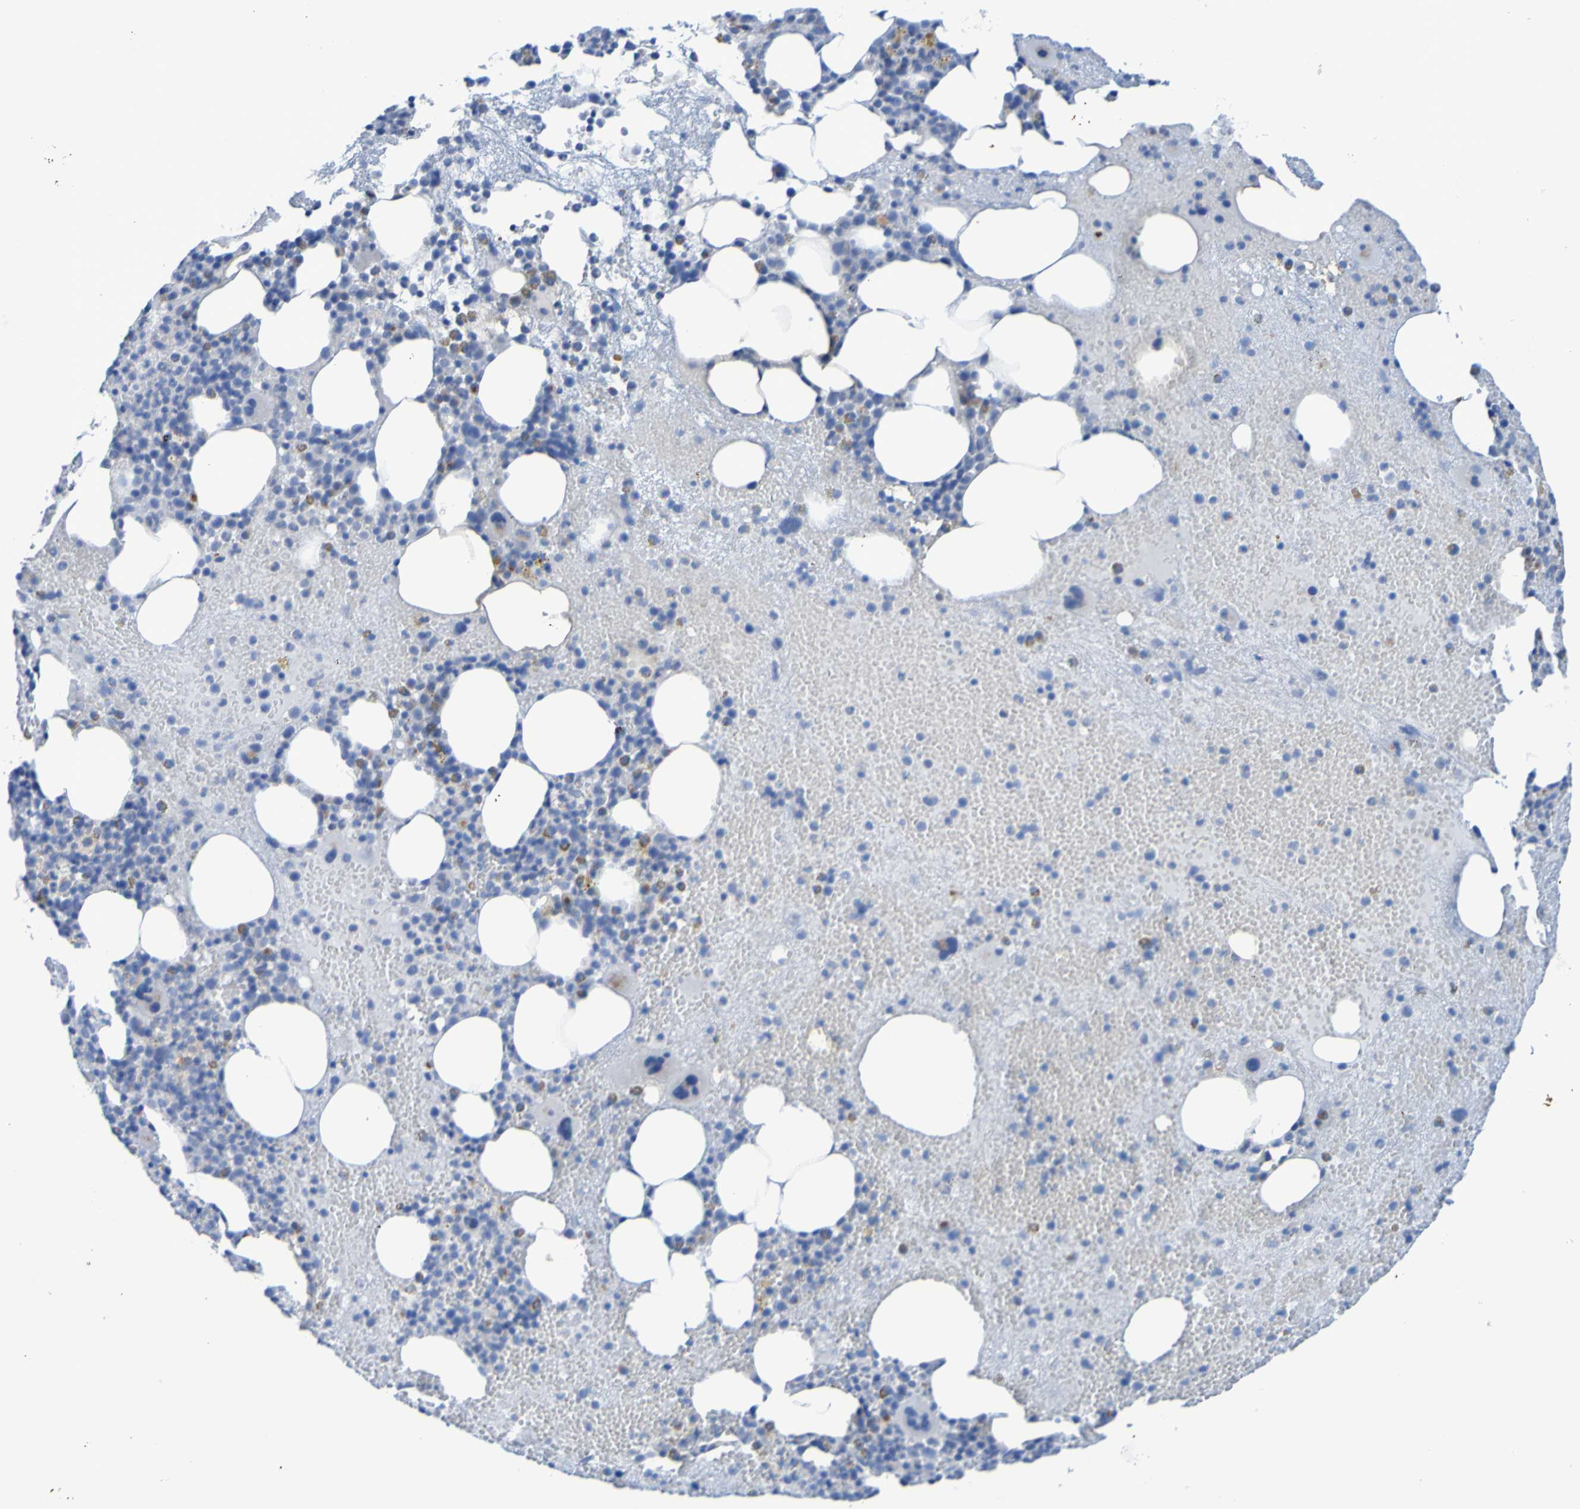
{"staining": {"intensity": "moderate", "quantity": "<25%", "location": "cytoplasmic/membranous"}, "tissue": "bone marrow", "cell_type": "Hematopoietic cells", "image_type": "normal", "snomed": [{"axis": "morphology", "description": "Normal tissue, NOS"}, {"axis": "morphology", "description": "Inflammation, NOS"}, {"axis": "topography", "description": "Bone marrow"}], "caption": "Immunohistochemistry (IHC) image of unremarkable bone marrow: human bone marrow stained using IHC exhibits low levels of moderate protein expression localized specifically in the cytoplasmic/membranous of hematopoietic cells, appearing as a cytoplasmic/membranous brown color.", "gene": "ACMSD", "patient": {"sex": "male", "age": 43}}